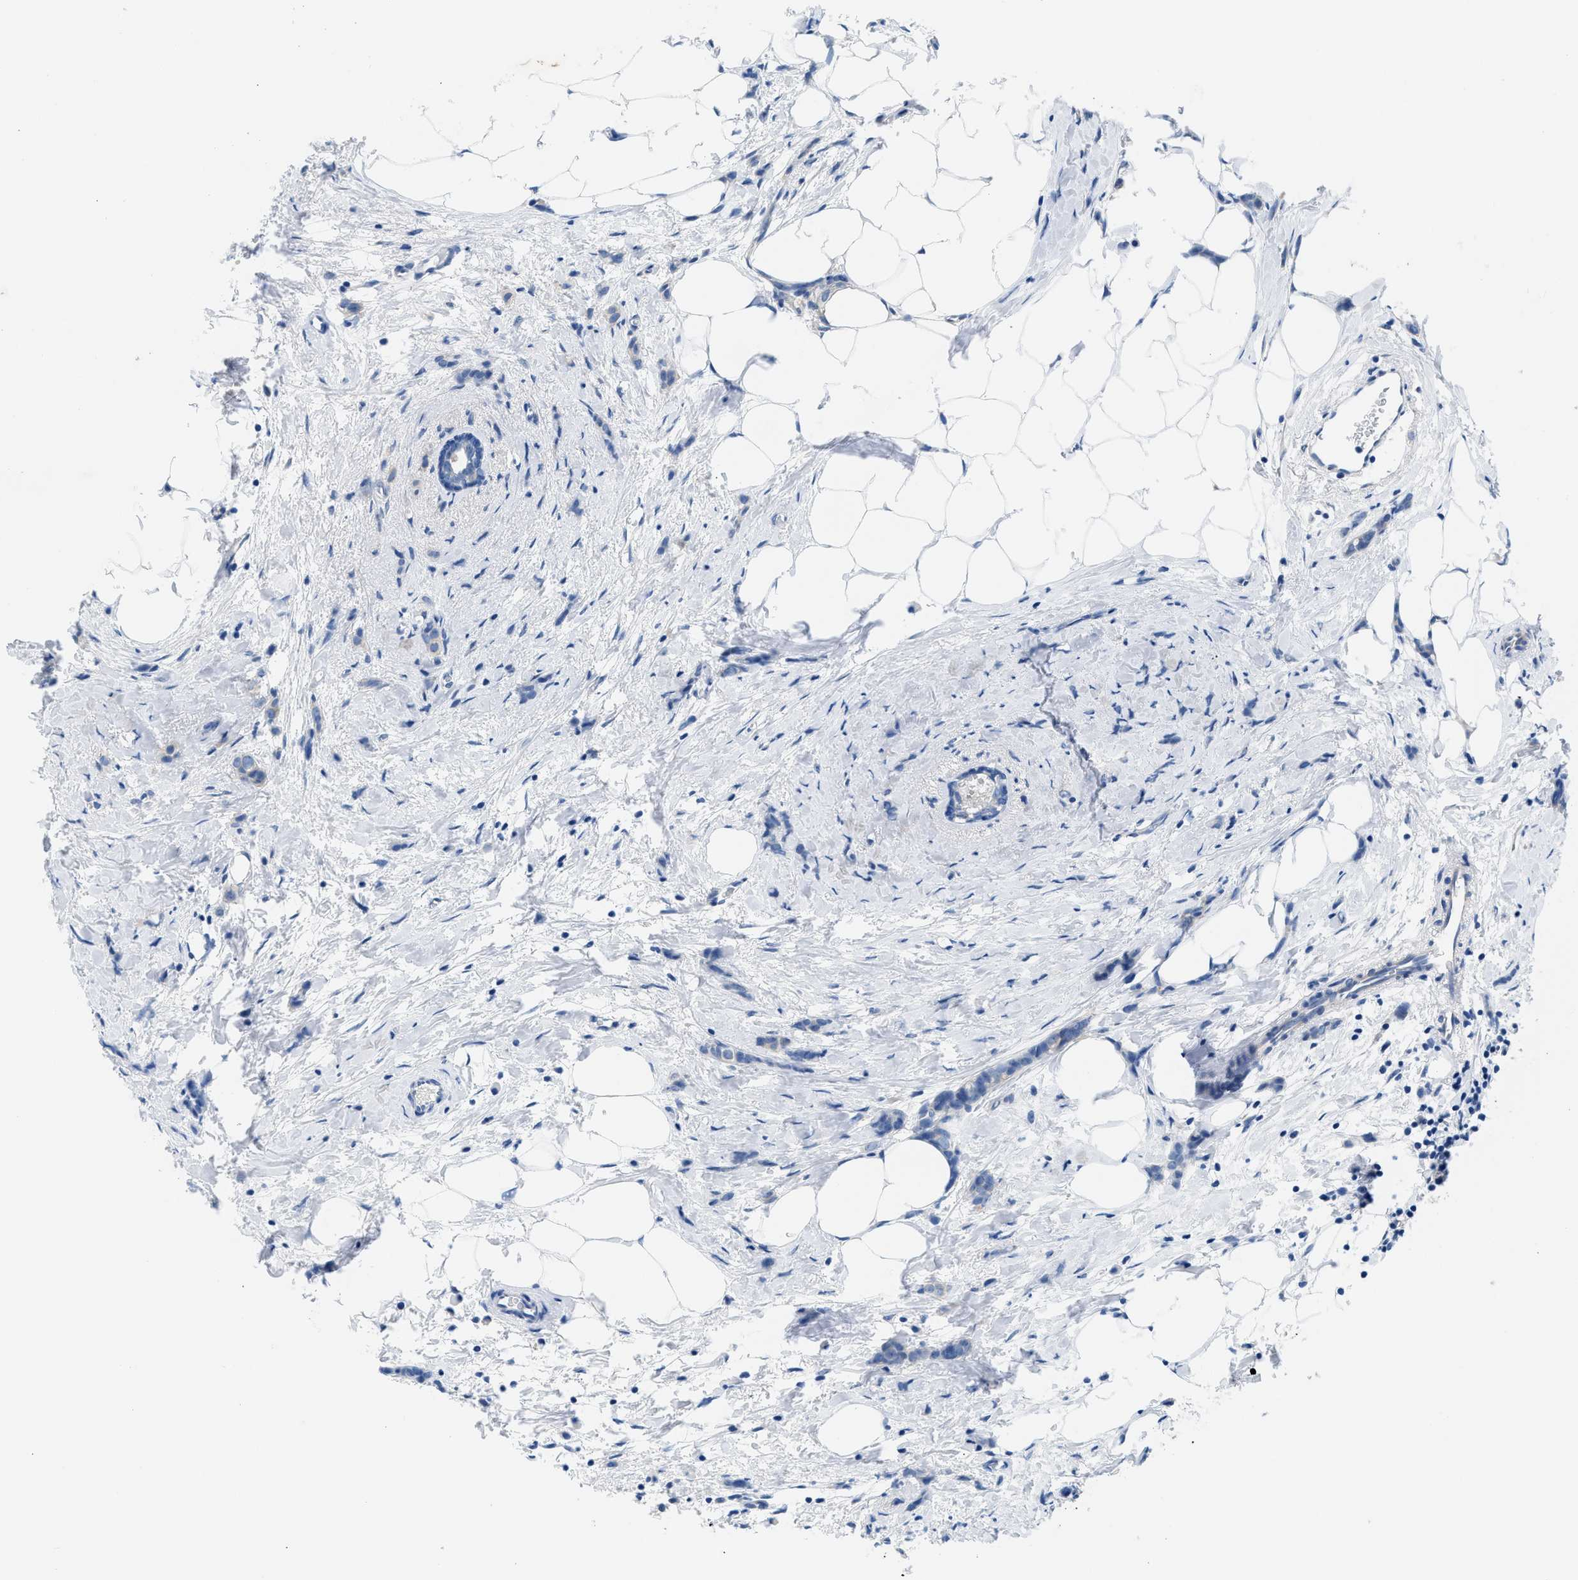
{"staining": {"intensity": "negative", "quantity": "none", "location": "none"}, "tissue": "breast cancer", "cell_type": "Tumor cells", "image_type": "cancer", "snomed": [{"axis": "morphology", "description": "Lobular carcinoma, in situ"}, {"axis": "morphology", "description": "Lobular carcinoma"}, {"axis": "topography", "description": "Breast"}], "caption": "Lobular carcinoma (breast) stained for a protein using immunohistochemistry (IHC) demonstrates no expression tumor cells.", "gene": "BNC2", "patient": {"sex": "female", "age": 41}}